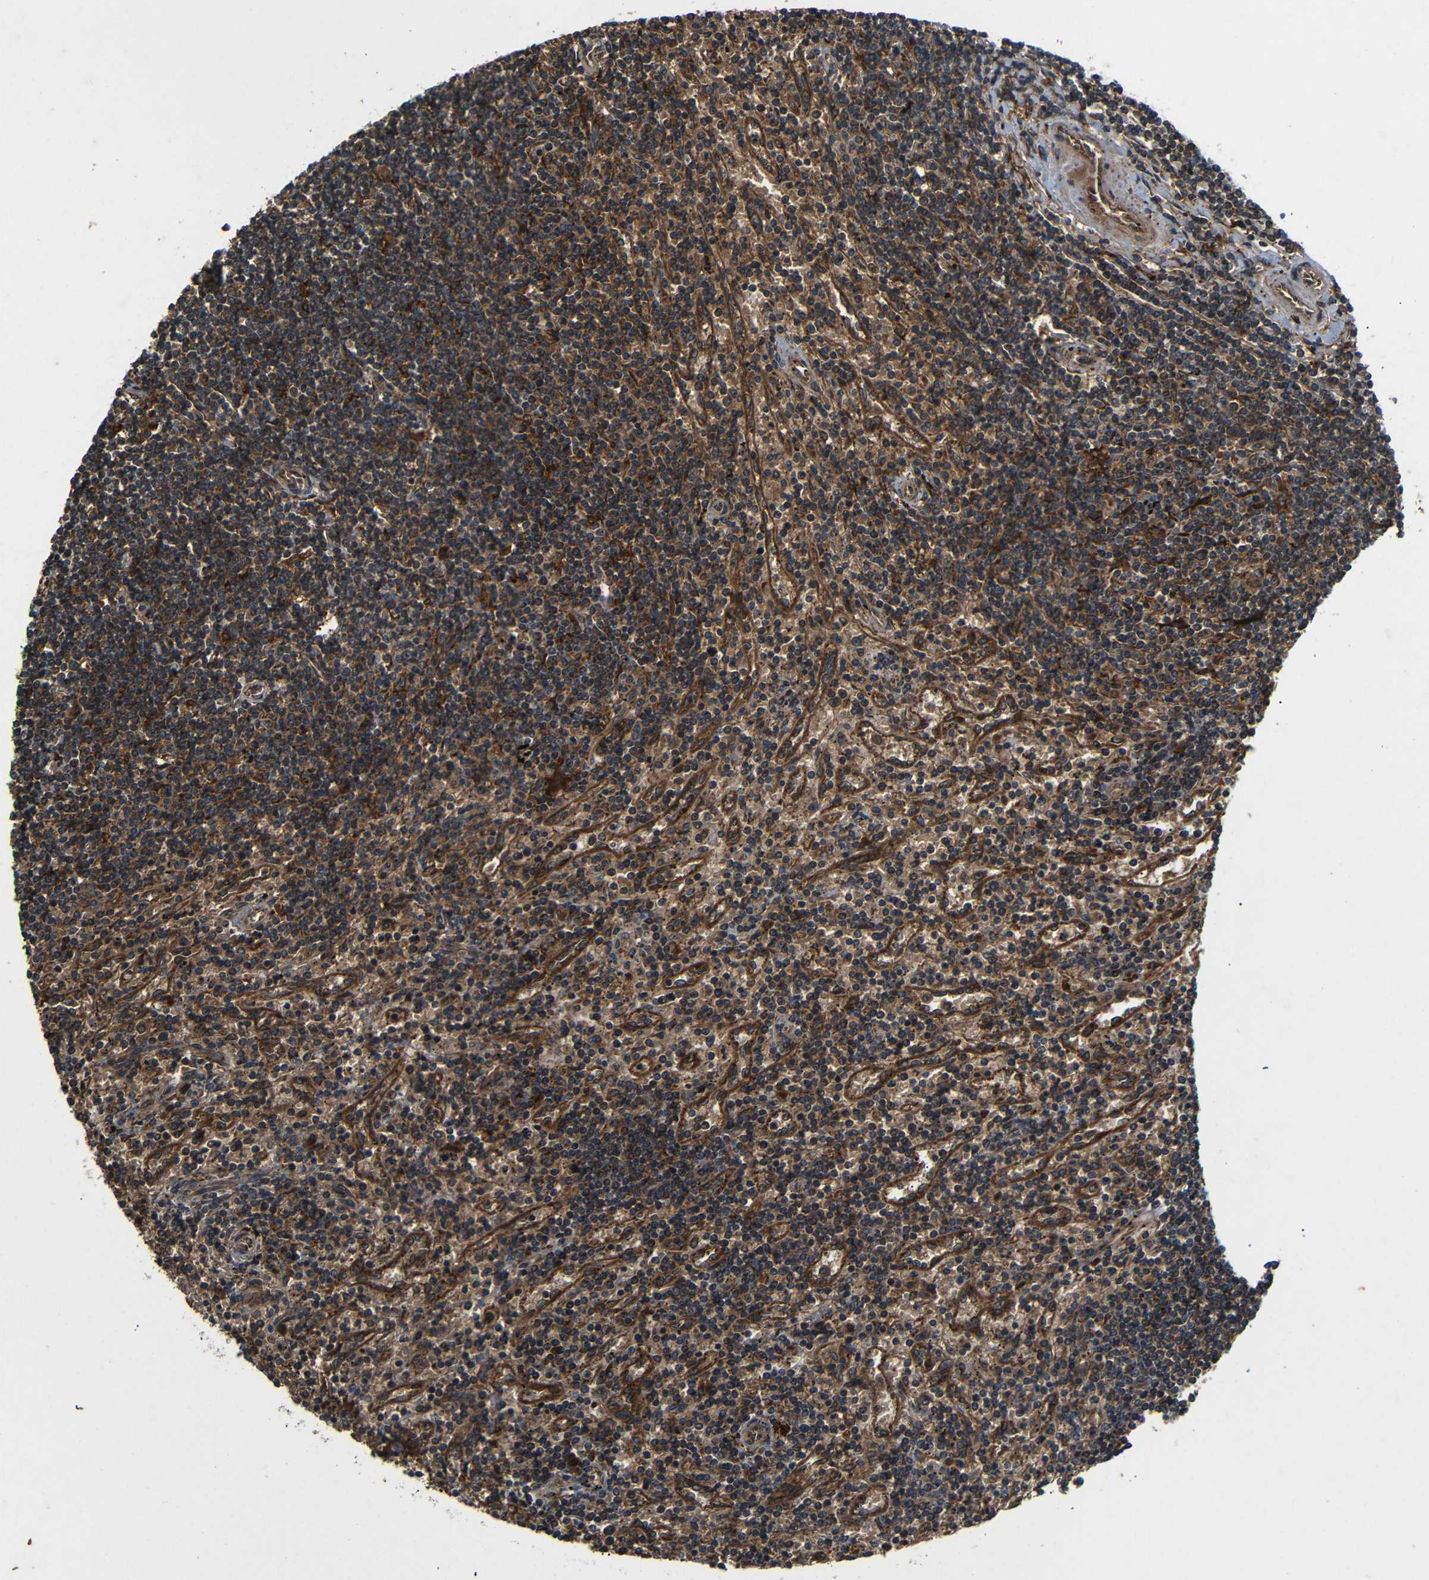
{"staining": {"intensity": "moderate", "quantity": ">75%", "location": "cytoplasmic/membranous"}, "tissue": "lymphoma", "cell_type": "Tumor cells", "image_type": "cancer", "snomed": [{"axis": "morphology", "description": "Malignant lymphoma, non-Hodgkin's type, Low grade"}, {"axis": "topography", "description": "Spleen"}], "caption": "High-power microscopy captured an immunohistochemistry histopathology image of lymphoma, revealing moderate cytoplasmic/membranous positivity in about >75% of tumor cells.", "gene": "TRPC1", "patient": {"sex": "male", "age": 76}}